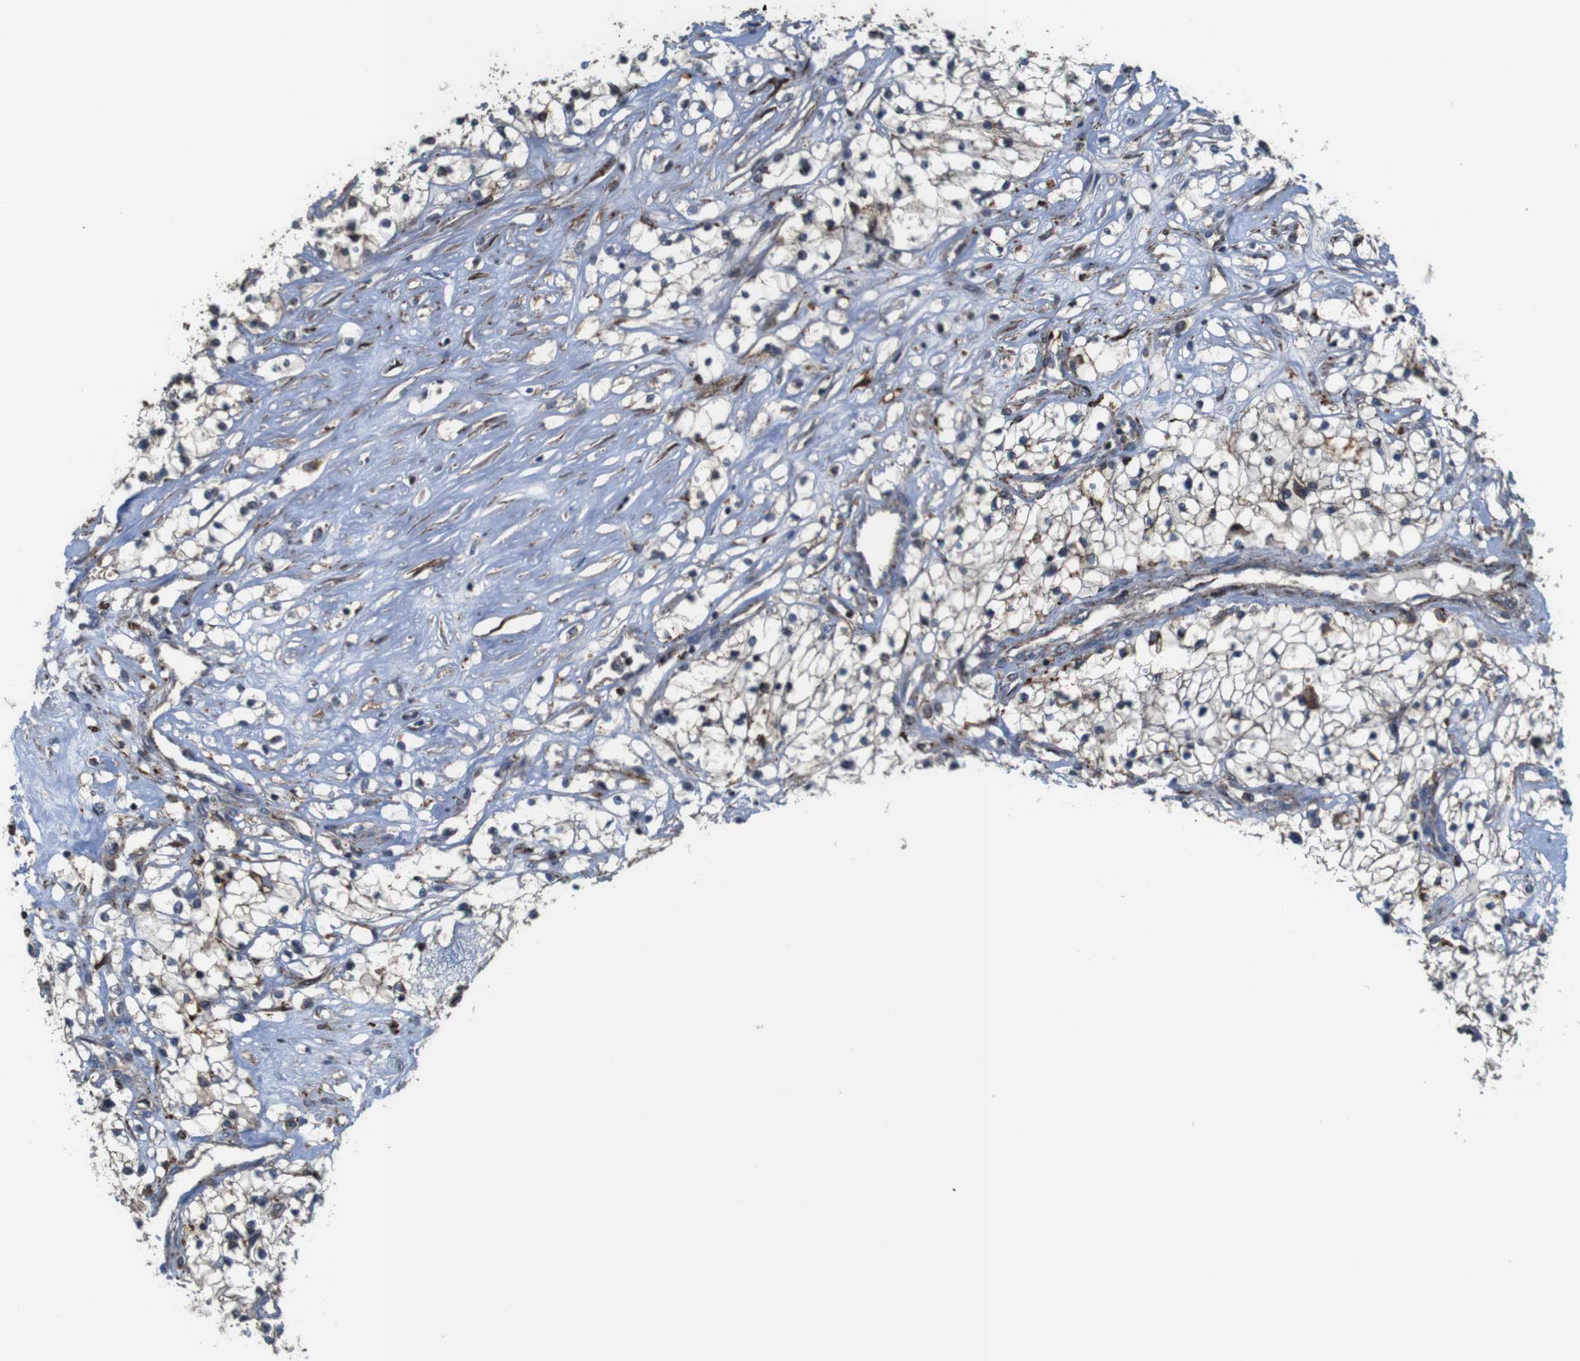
{"staining": {"intensity": "weak", "quantity": ">75%", "location": "cytoplasmic/membranous"}, "tissue": "renal cancer", "cell_type": "Tumor cells", "image_type": "cancer", "snomed": [{"axis": "morphology", "description": "Adenocarcinoma, NOS"}, {"axis": "topography", "description": "Kidney"}], "caption": "Approximately >75% of tumor cells in renal adenocarcinoma reveal weak cytoplasmic/membranous protein positivity as visualized by brown immunohistochemical staining.", "gene": "PCOLCE2", "patient": {"sex": "male", "age": 68}}